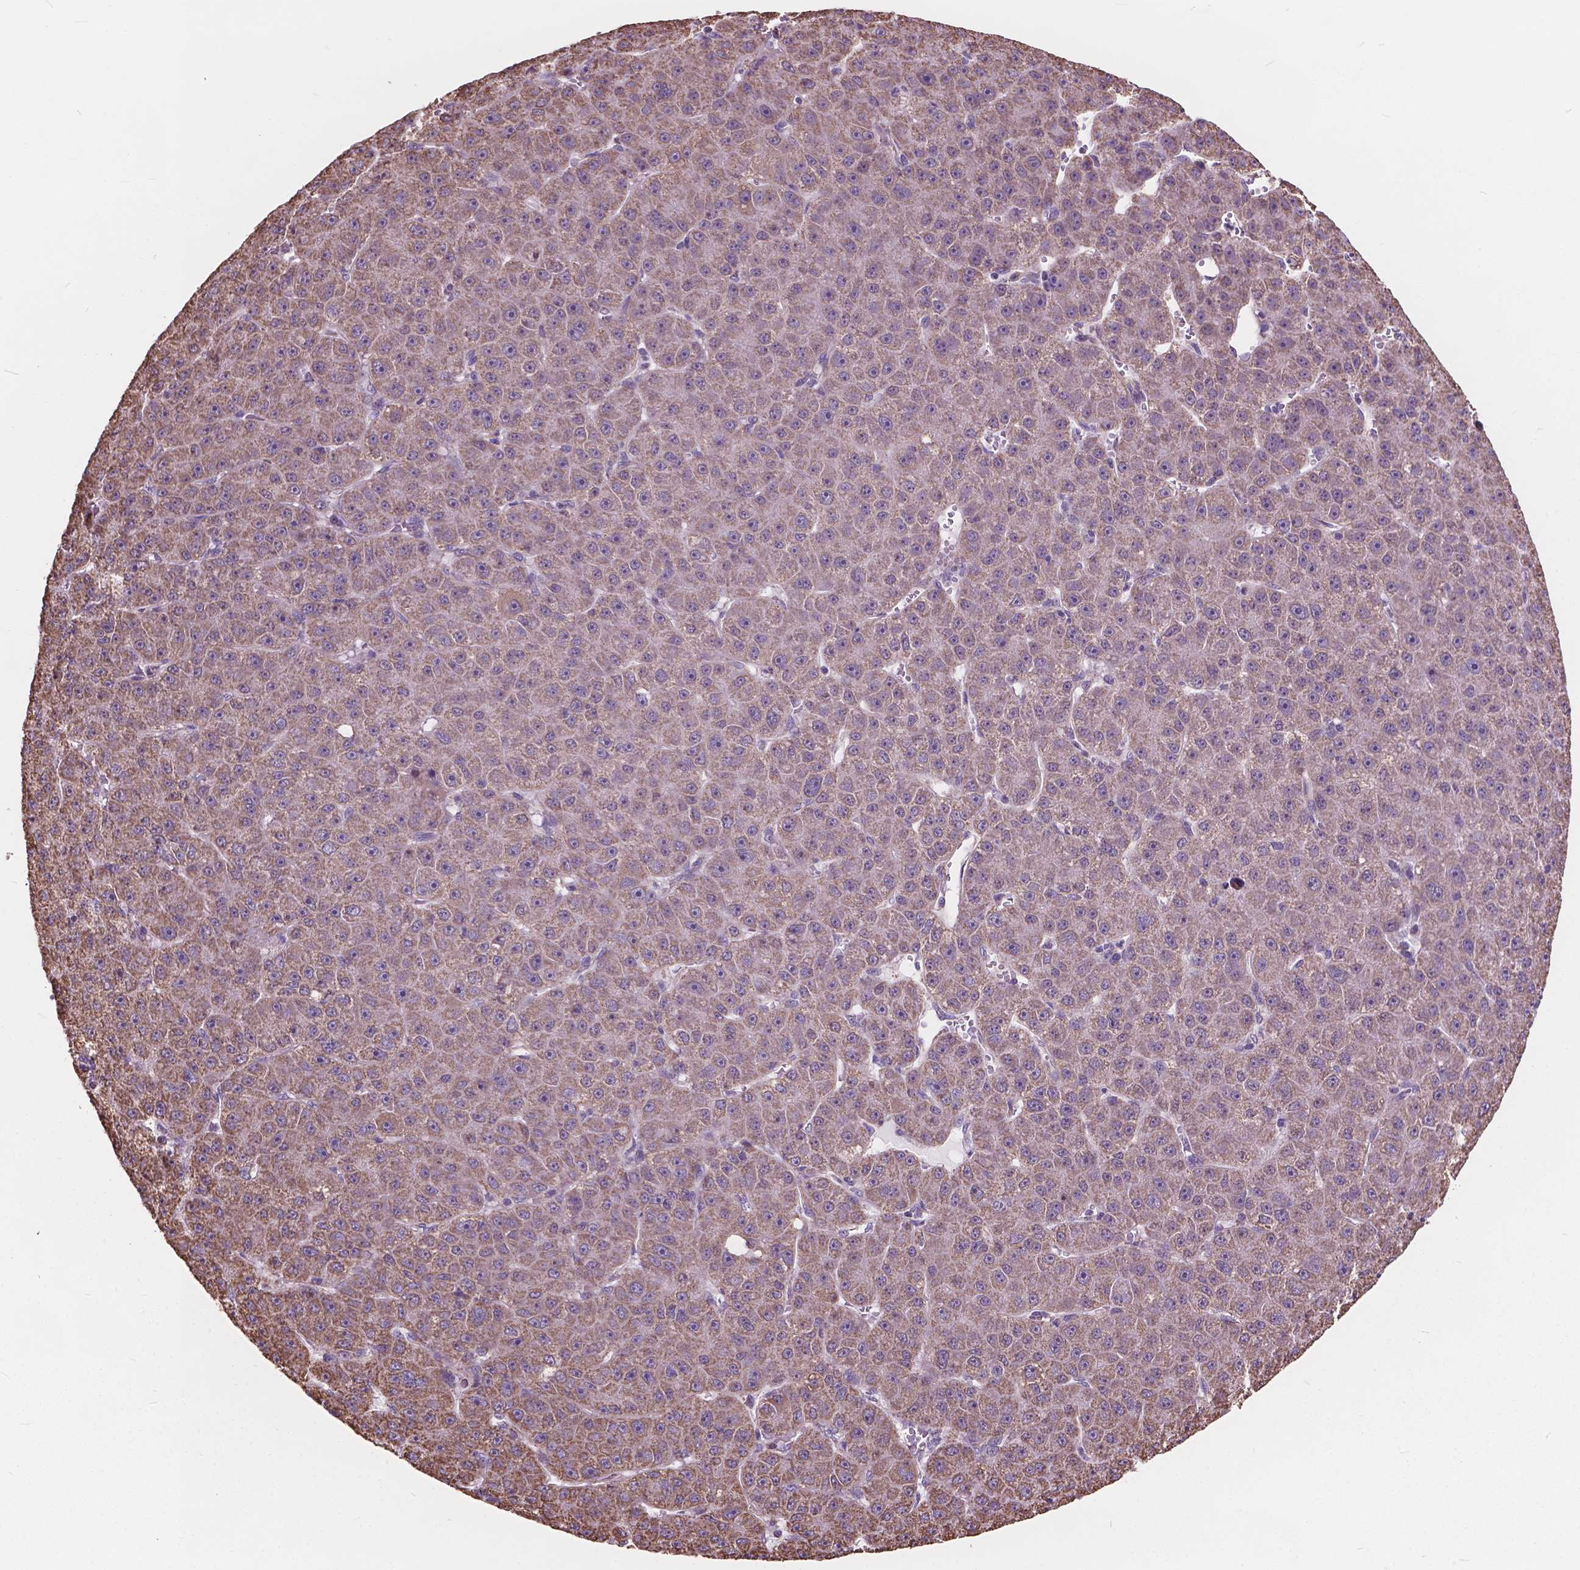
{"staining": {"intensity": "weak", "quantity": ">75%", "location": "cytoplasmic/membranous"}, "tissue": "liver cancer", "cell_type": "Tumor cells", "image_type": "cancer", "snomed": [{"axis": "morphology", "description": "Carcinoma, Hepatocellular, NOS"}, {"axis": "topography", "description": "Liver"}], "caption": "Liver cancer (hepatocellular carcinoma) tissue shows weak cytoplasmic/membranous positivity in about >75% of tumor cells, visualized by immunohistochemistry.", "gene": "SCOC", "patient": {"sex": "male", "age": 67}}